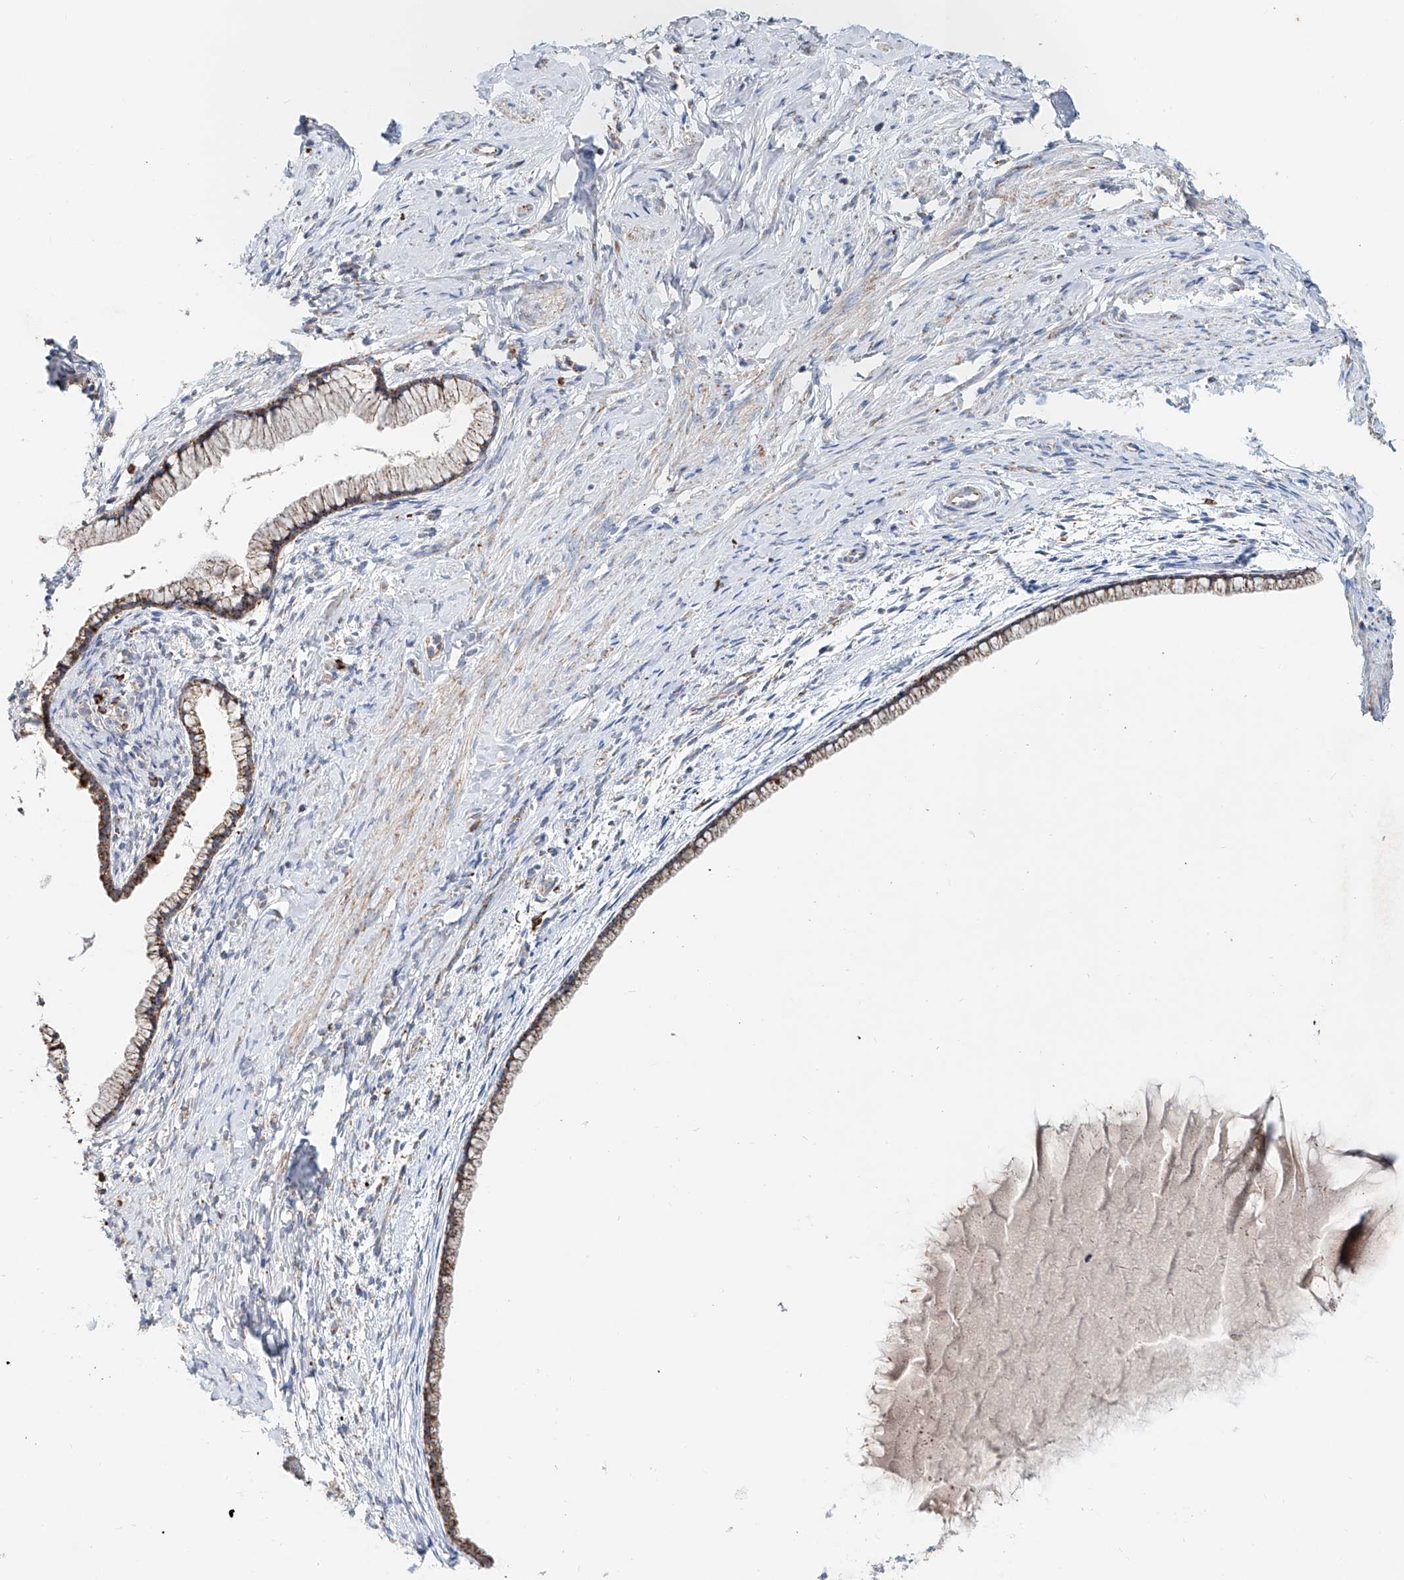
{"staining": {"intensity": "strong", "quantity": ">75%", "location": "cytoplasmic/membranous"}, "tissue": "cervix", "cell_type": "Glandular cells", "image_type": "normal", "snomed": [{"axis": "morphology", "description": "Normal tissue, NOS"}, {"axis": "topography", "description": "Cervix"}], "caption": "Immunohistochemical staining of unremarkable human cervix reveals strong cytoplasmic/membranous protein staining in about >75% of glandular cells.", "gene": "CARD10", "patient": {"sex": "female", "age": 75}}